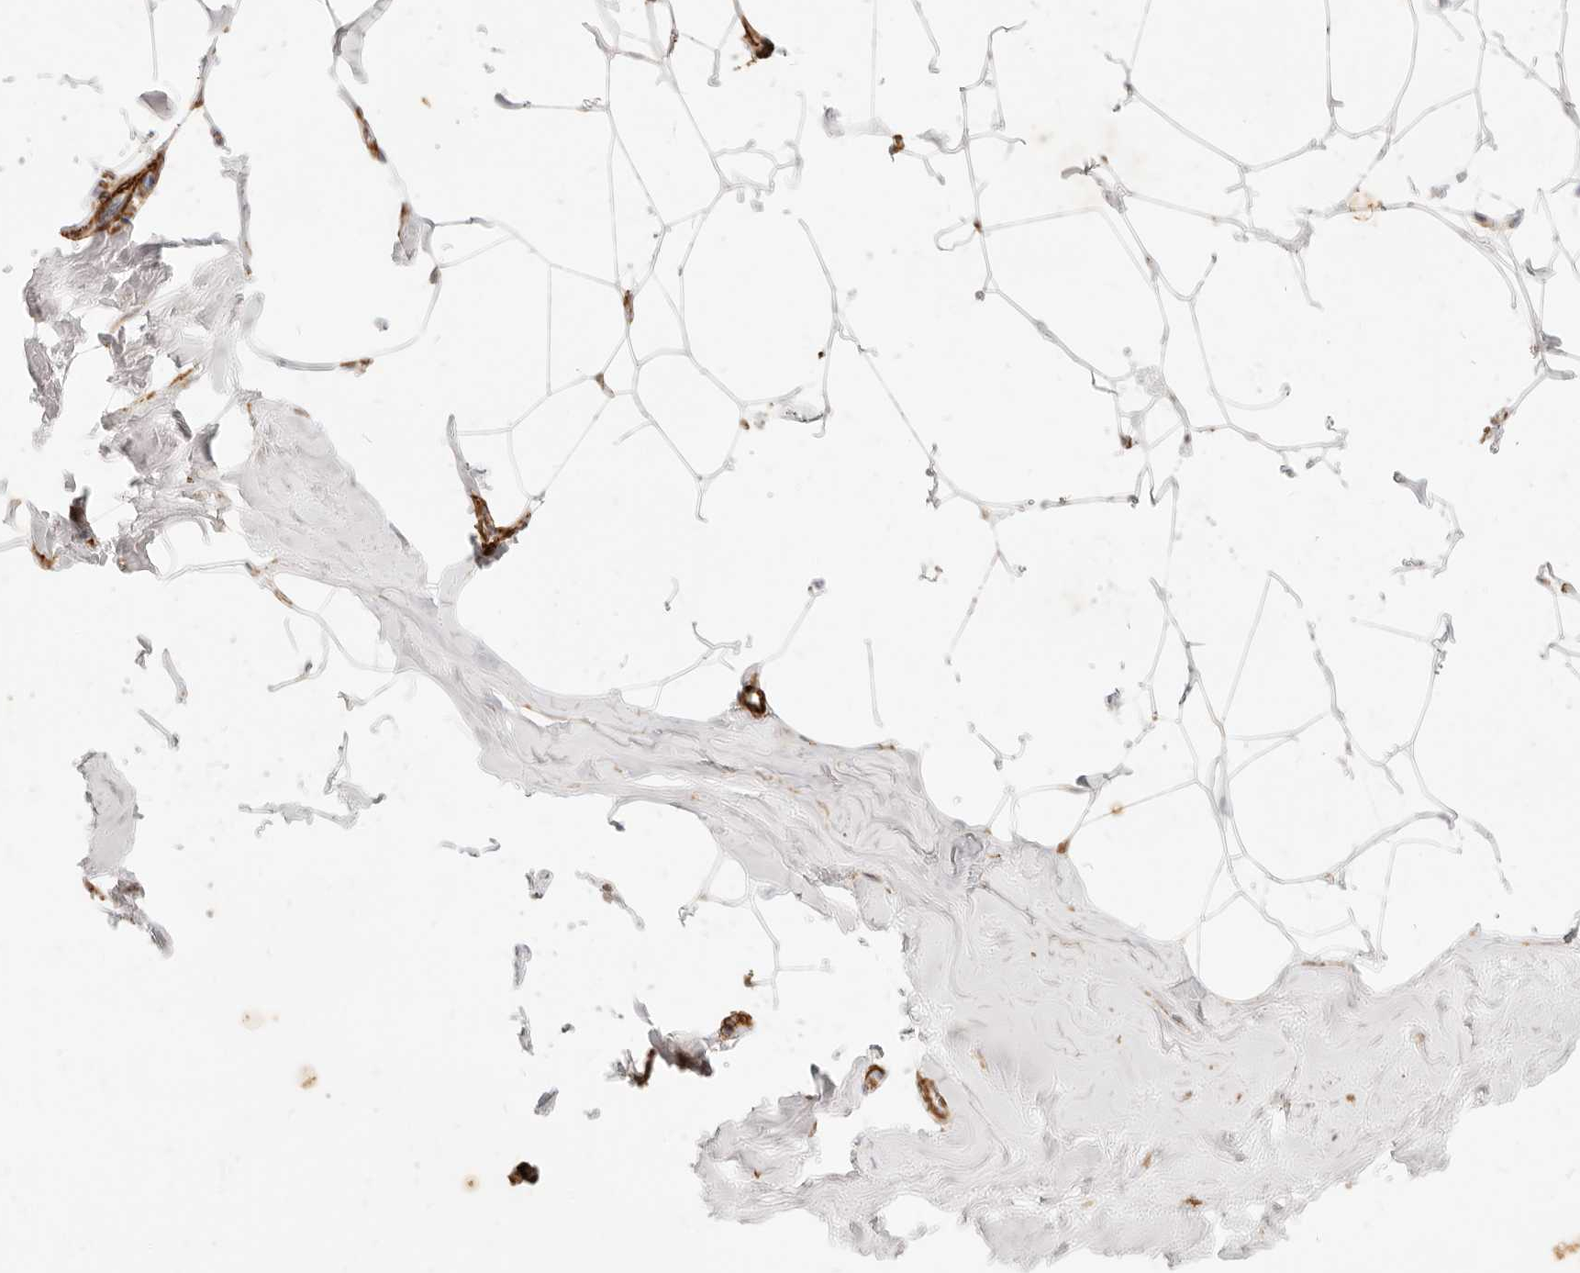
{"staining": {"intensity": "moderate", "quantity": "<25%", "location": "cytoplasmic/membranous"}, "tissue": "adipose tissue", "cell_type": "Adipocytes", "image_type": "normal", "snomed": [{"axis": "morphology", "description": "Normal tissue, NOS"}, {"axis": "morphology", "description": "Fibrosis, NOS"}, {"axis": "topography", "description": "Breast"}, {"axis": "topography", "description": "Adipose tissue"}], "caption": "Immunohistochemistry (IHC) staining of benign adipose tissue, which demonstrates low levels of moderate cytoplasmic/membranous expression in about <25% of adipocytes indicating moderate cytoplasmic/membranous protein staining. The staining was performed using DAB (3,3'-diaminobenzidine) (brown) for protein detection and nuclei were counterstained in hematoxylin (blue).", "gene": "TMTC2", "patient": {"sex": "female", "age": 39}}